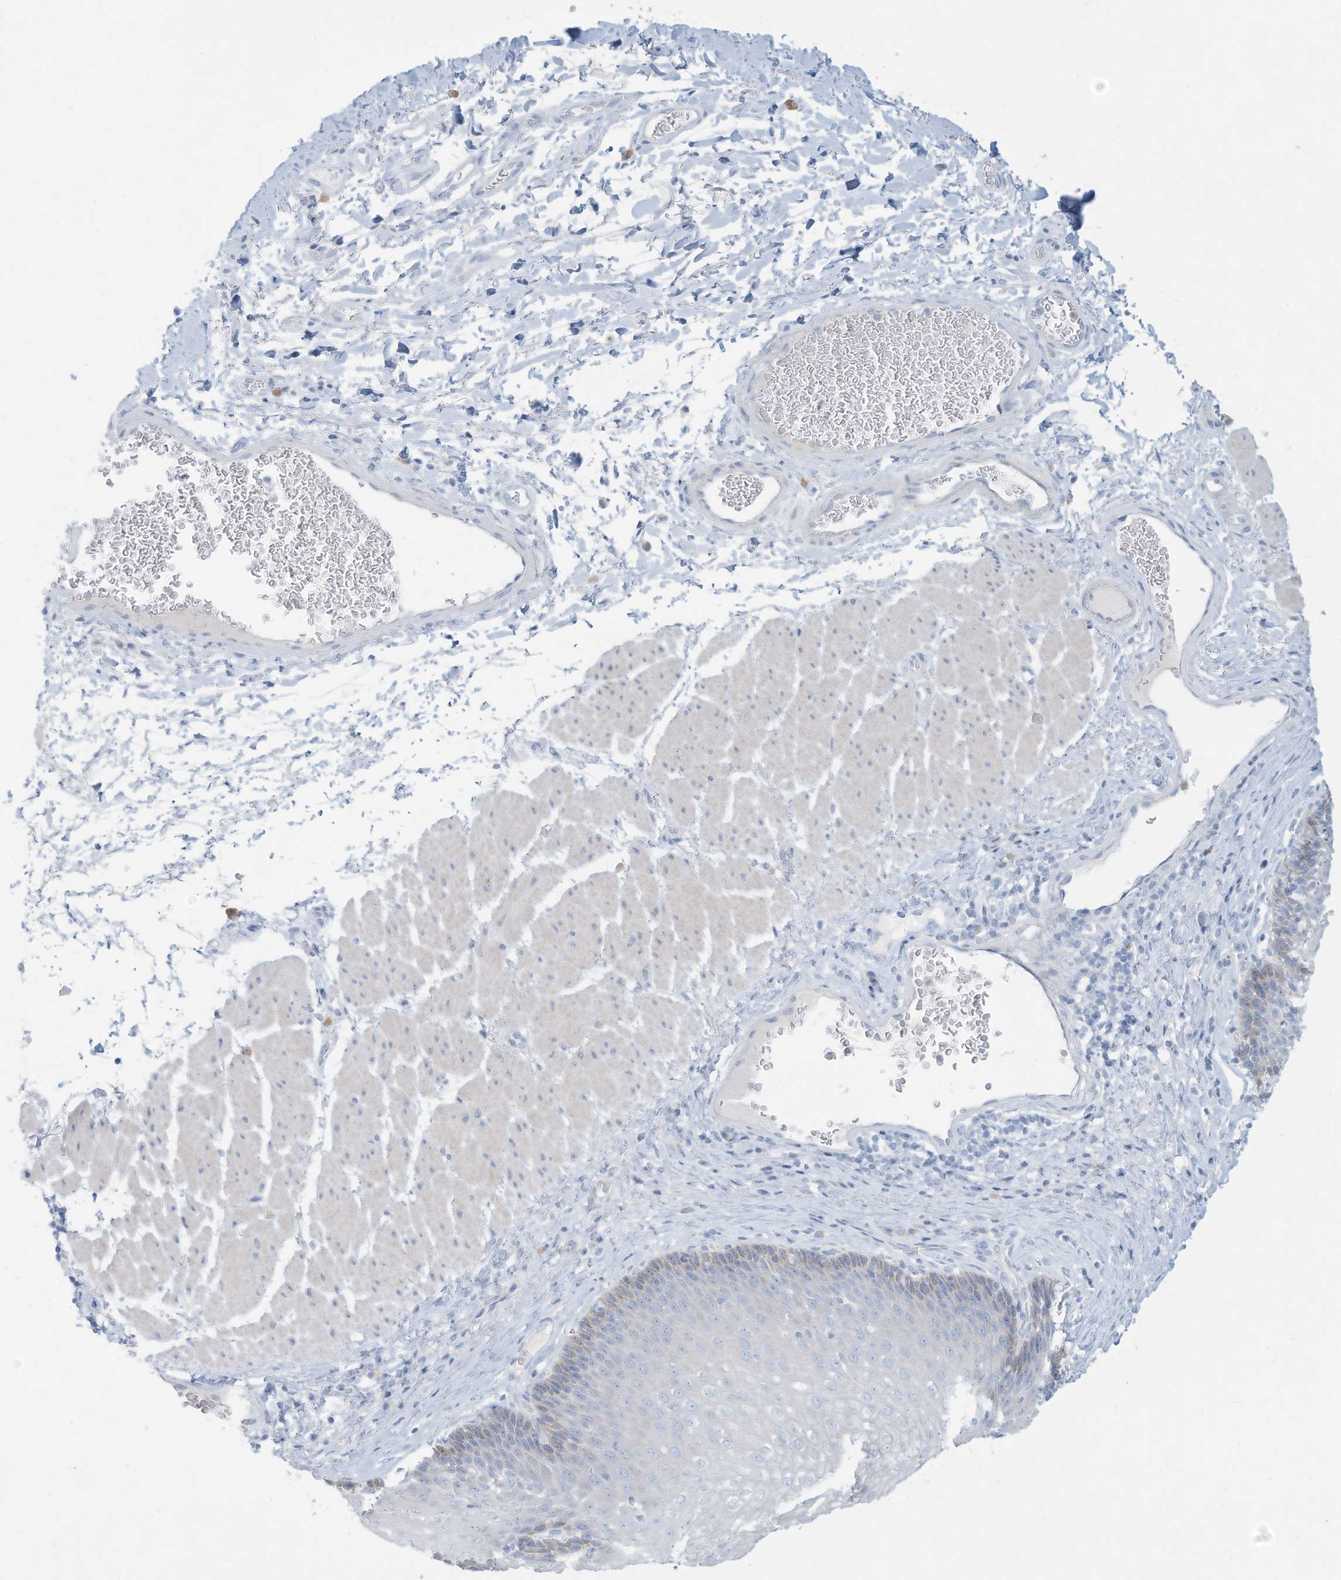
{"staining": {"intensity": "weak", "quantity": "<25%", "location": "cytoplasmic/membranous"}, "tissue": "esophagus", "cell_type": "Squamous epithelial cells", "image_type": "normal", "snomed": [{"axis": "morphology", "description": "Normal tissue, NOS"}, {"axis": "topography", "description": "Esophagus"}], "caption": "DAB immunohistochemical staining of normal esophagus exhibits no significant staining in squamous epithelial cells.", "gene": "ERI2", "patient": {"sex": "female", "age": 66}}